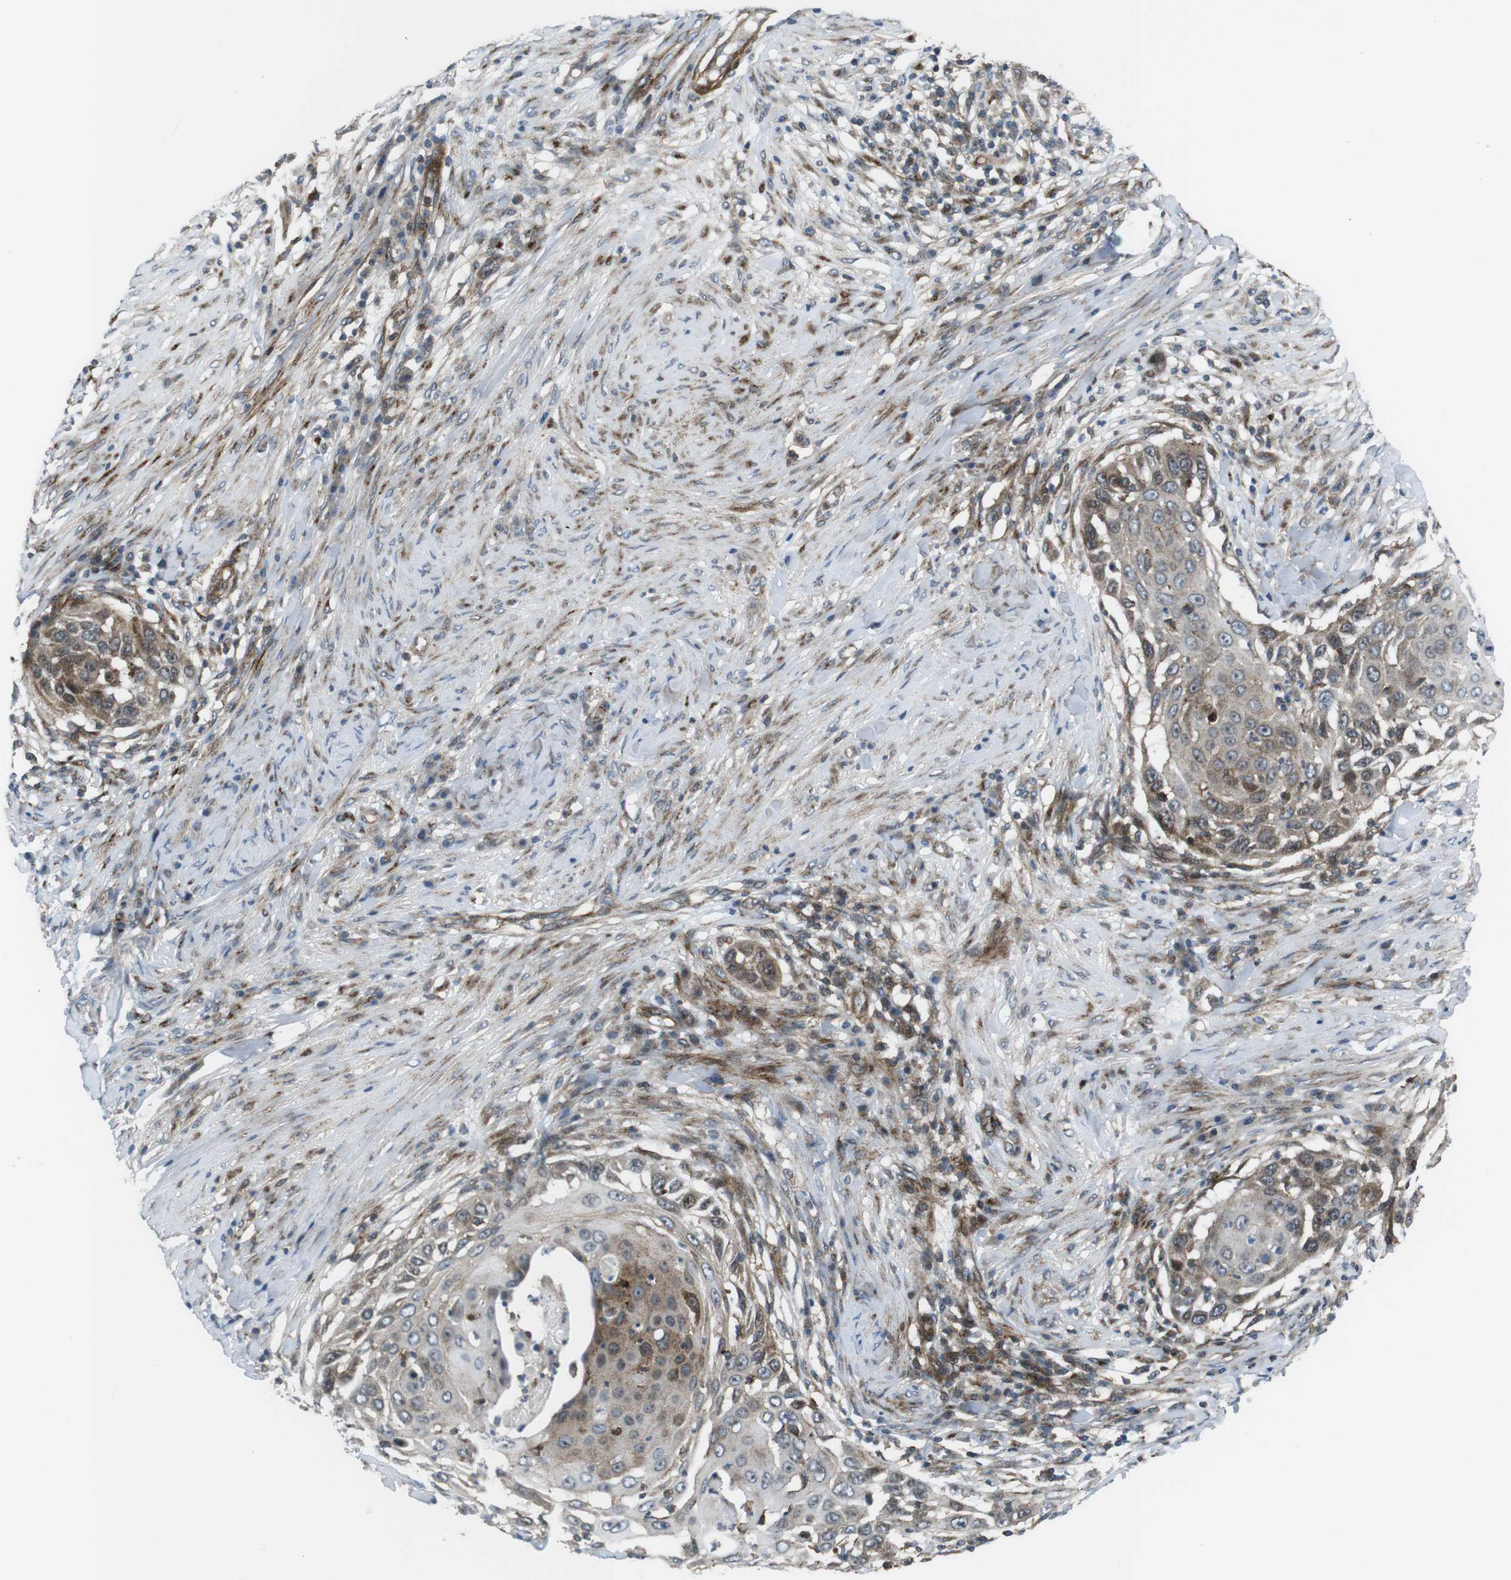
{"staining": {"intensity": "weak", "quantity": "25%-75%", "location": "cytoplasmic/membranous,nuclear"}, "tissue": "skin cancer", "cell_type": "Tumor cells", "image_type": "cancer", "snomed": [{"axis": "morphology", "description": "Squamous cell carcinoma, NOS"}, {"axis": "topography", "description": "Skin"}], "caption": "This is an image of IHC staining of skin squamous cell carcinoma, which shows weak expression in the cytoplasmic/membranous and nuclear of tumor cells.", "gene": "CUL7", "patient": {"sex": "female", "age": 44}}